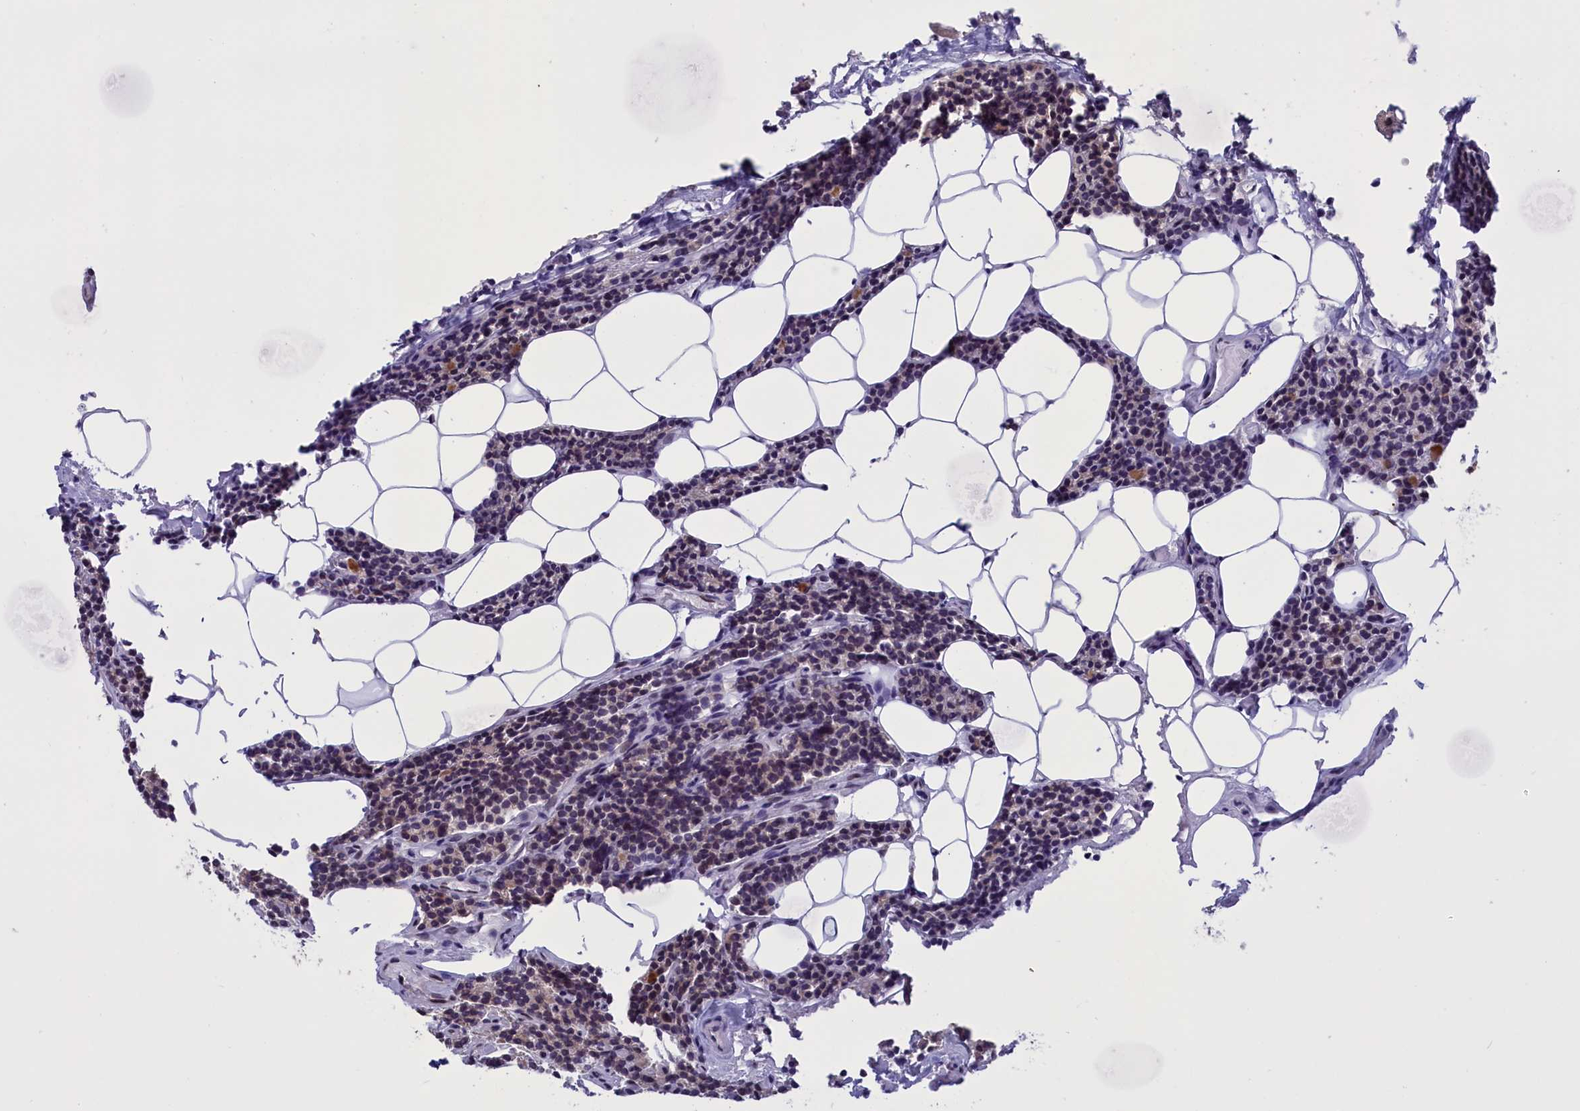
{"staining": {"intensity": "negative", "quantity": "none", "location": "none"}, "tissue": "parathyroid gland", "cell_type": "Glandular cells", "image_type": "normal", "snomed": [{"axis": "morphology", "description": "Normal tissue, NOS"}, {"axis": "topography", "description": "Parathyroid gland"}], "caption": "High power microscopy histopathology image of an immunohistochemistry image of unremarkable parathyroid gland, revealing no significant positivity in glandular cells. (Stains: DAB (3,3'-diaminobenzidine) IHC with hematoxylin counter stain, Microscopy: brightfield microscopy at high magnification).", "gene": "PARS2", "patient": {"sex": "female", "age": 43}}